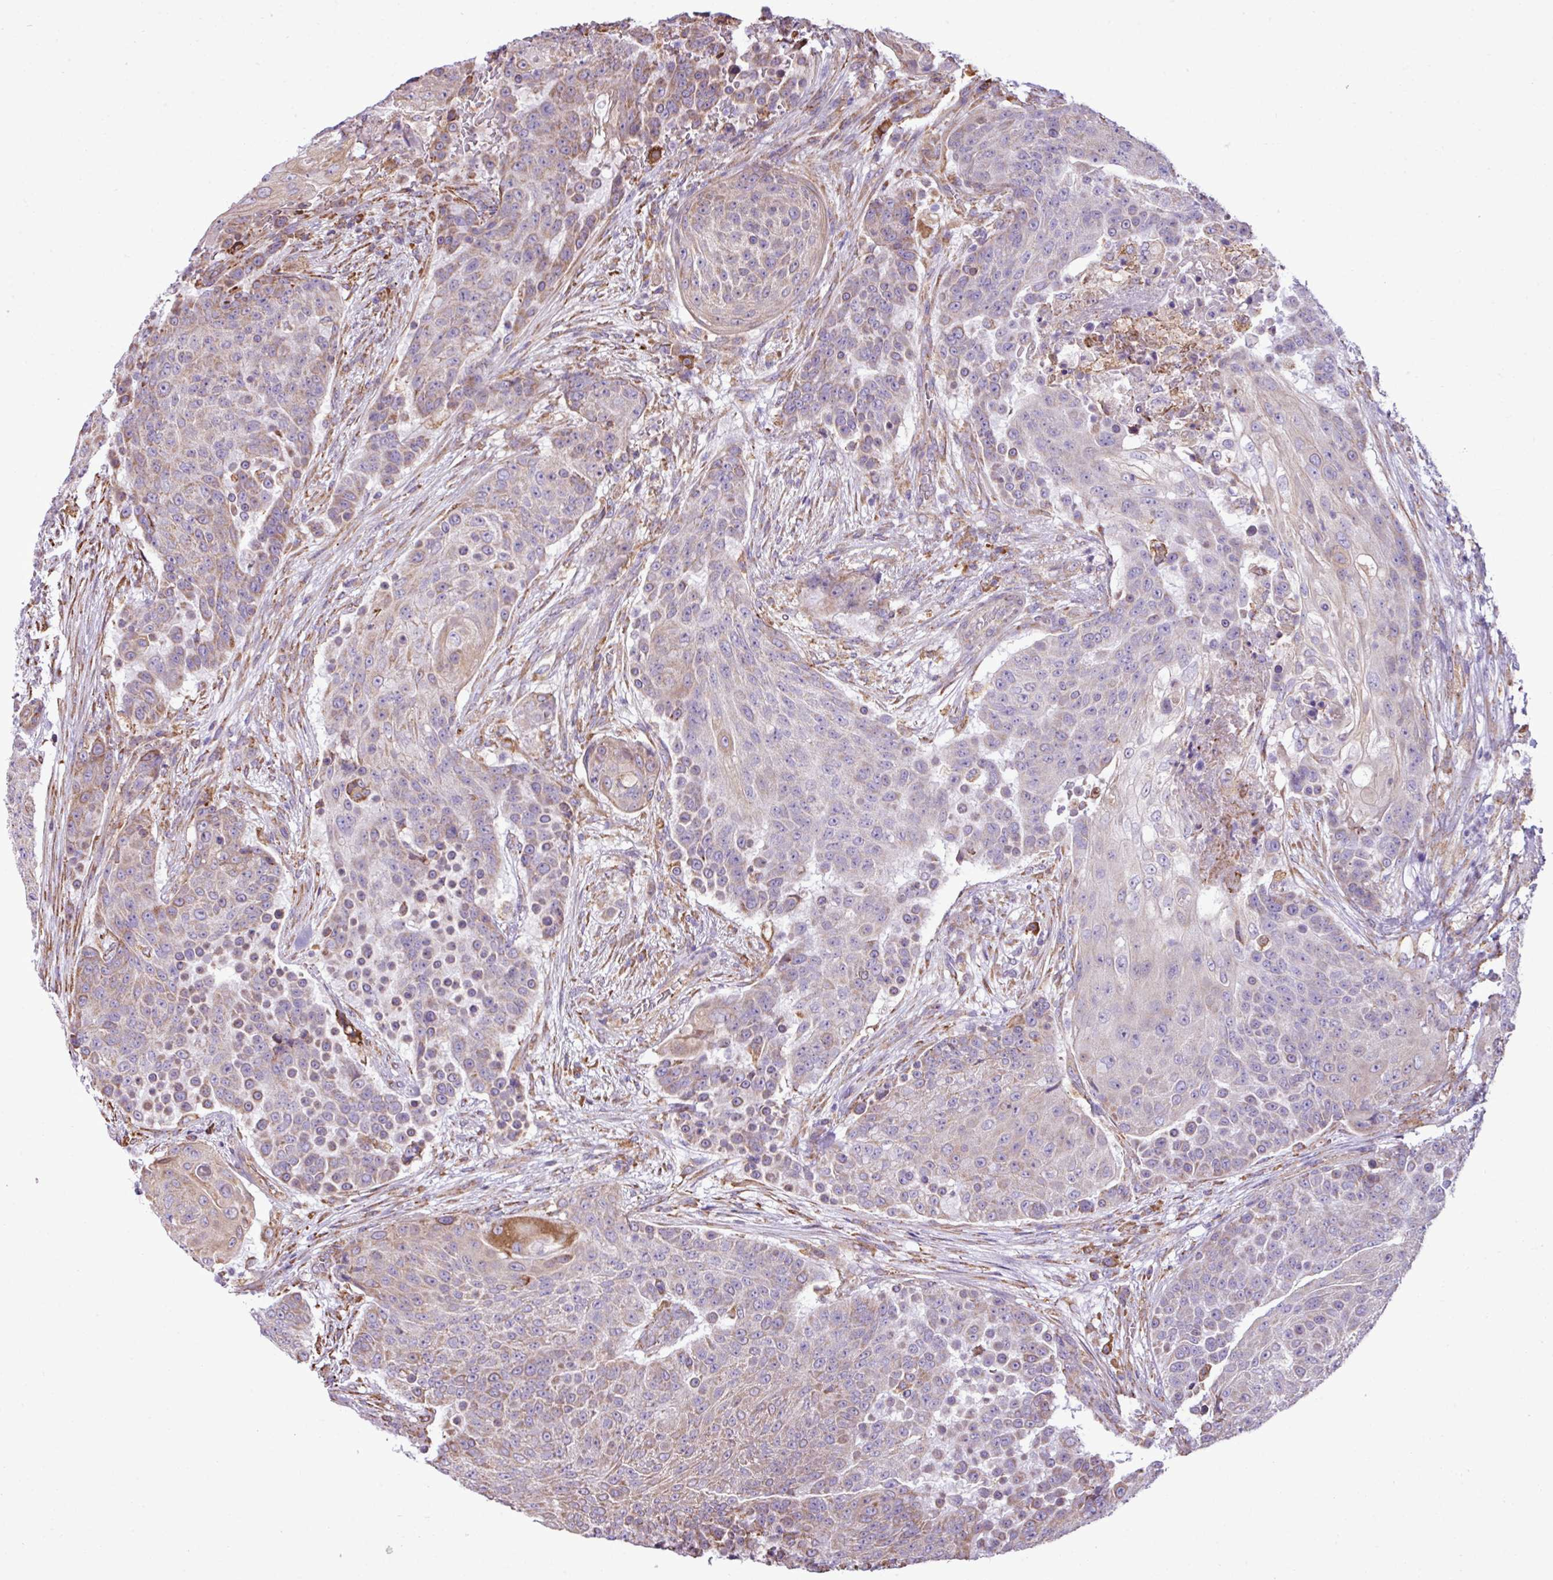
{"staining": {"intensity": "weak", "quantity": "<25%", "location": "cytoplasmic/membranous"}, "tissue": "urothelial cancer", "cell_type": "Tumor cells", "image_type": "cancer", "snomed": [{"axis": "morphology", "description": "Urothelial carcinoma, High grade"}, {"axis": "topography", "description": "Urinary bladder"}], "caption": "An immunohistochemistry (IHC) image of high-grade urothelial carcinoma is shown. There is no staining in tumor cells of high-grade urothelial carcinoma.", "gene": "ZSCAN5A", "patient": {"sex": "female", "age": 63}}